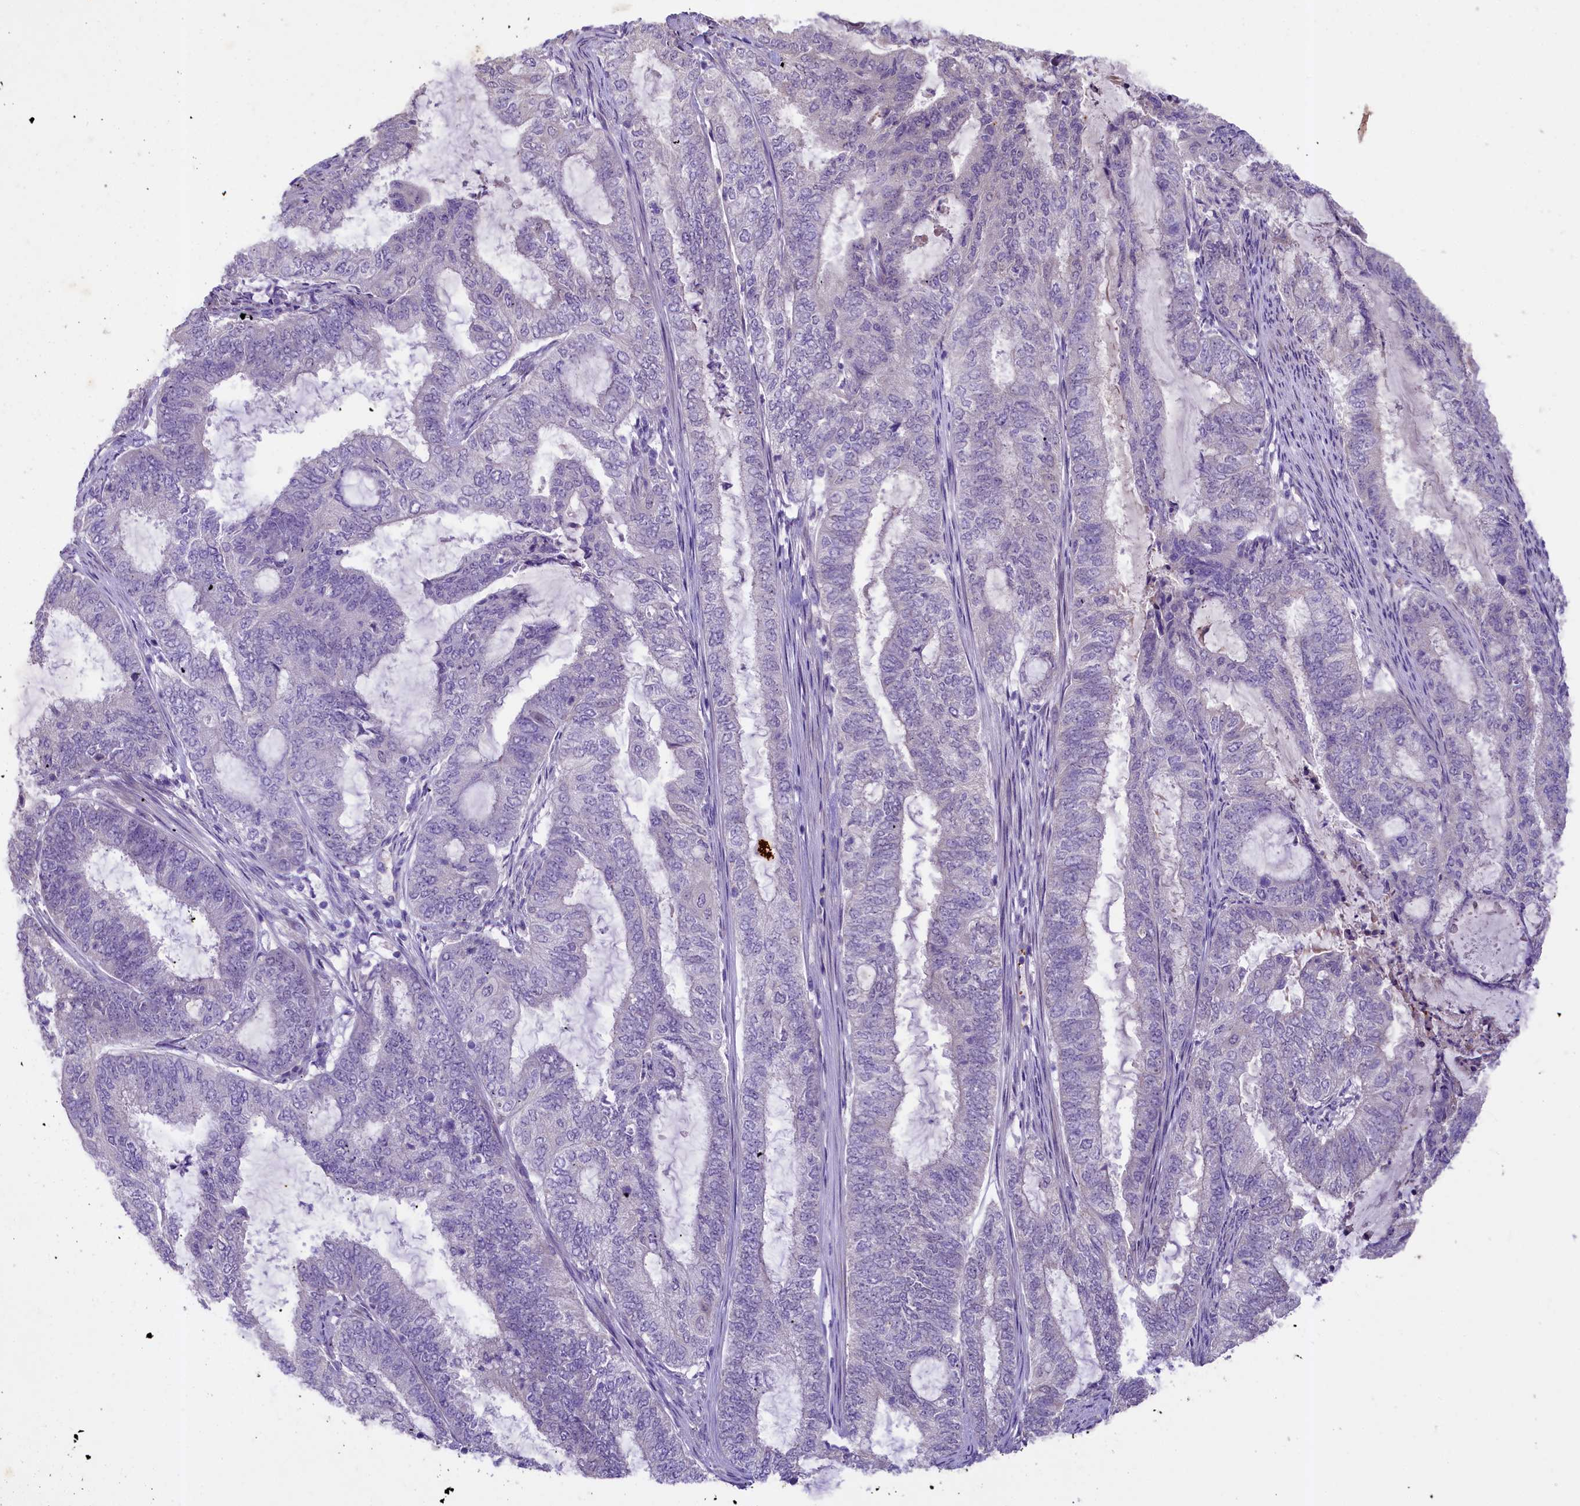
{"staining": {"intensity": "negative", "quantity": "none", "location": "none"}, "tissue": "endometrial cancer", "cell_type": "Tumor cells", "image_type": "cancer", "snomed": [{"axis": "morphology", "description": "Adenocarcinoma, NOS"}, {"axis": "topography", "description": "Endometrium"}], "caption": "This is a micrograph of immunohistochemistry (IHC) staining of endometrial adenocarcinoma, which shows no positivity in tumor cells.", "gene": "UBXN6", "patient": {"sex": "female", "age": 51}}